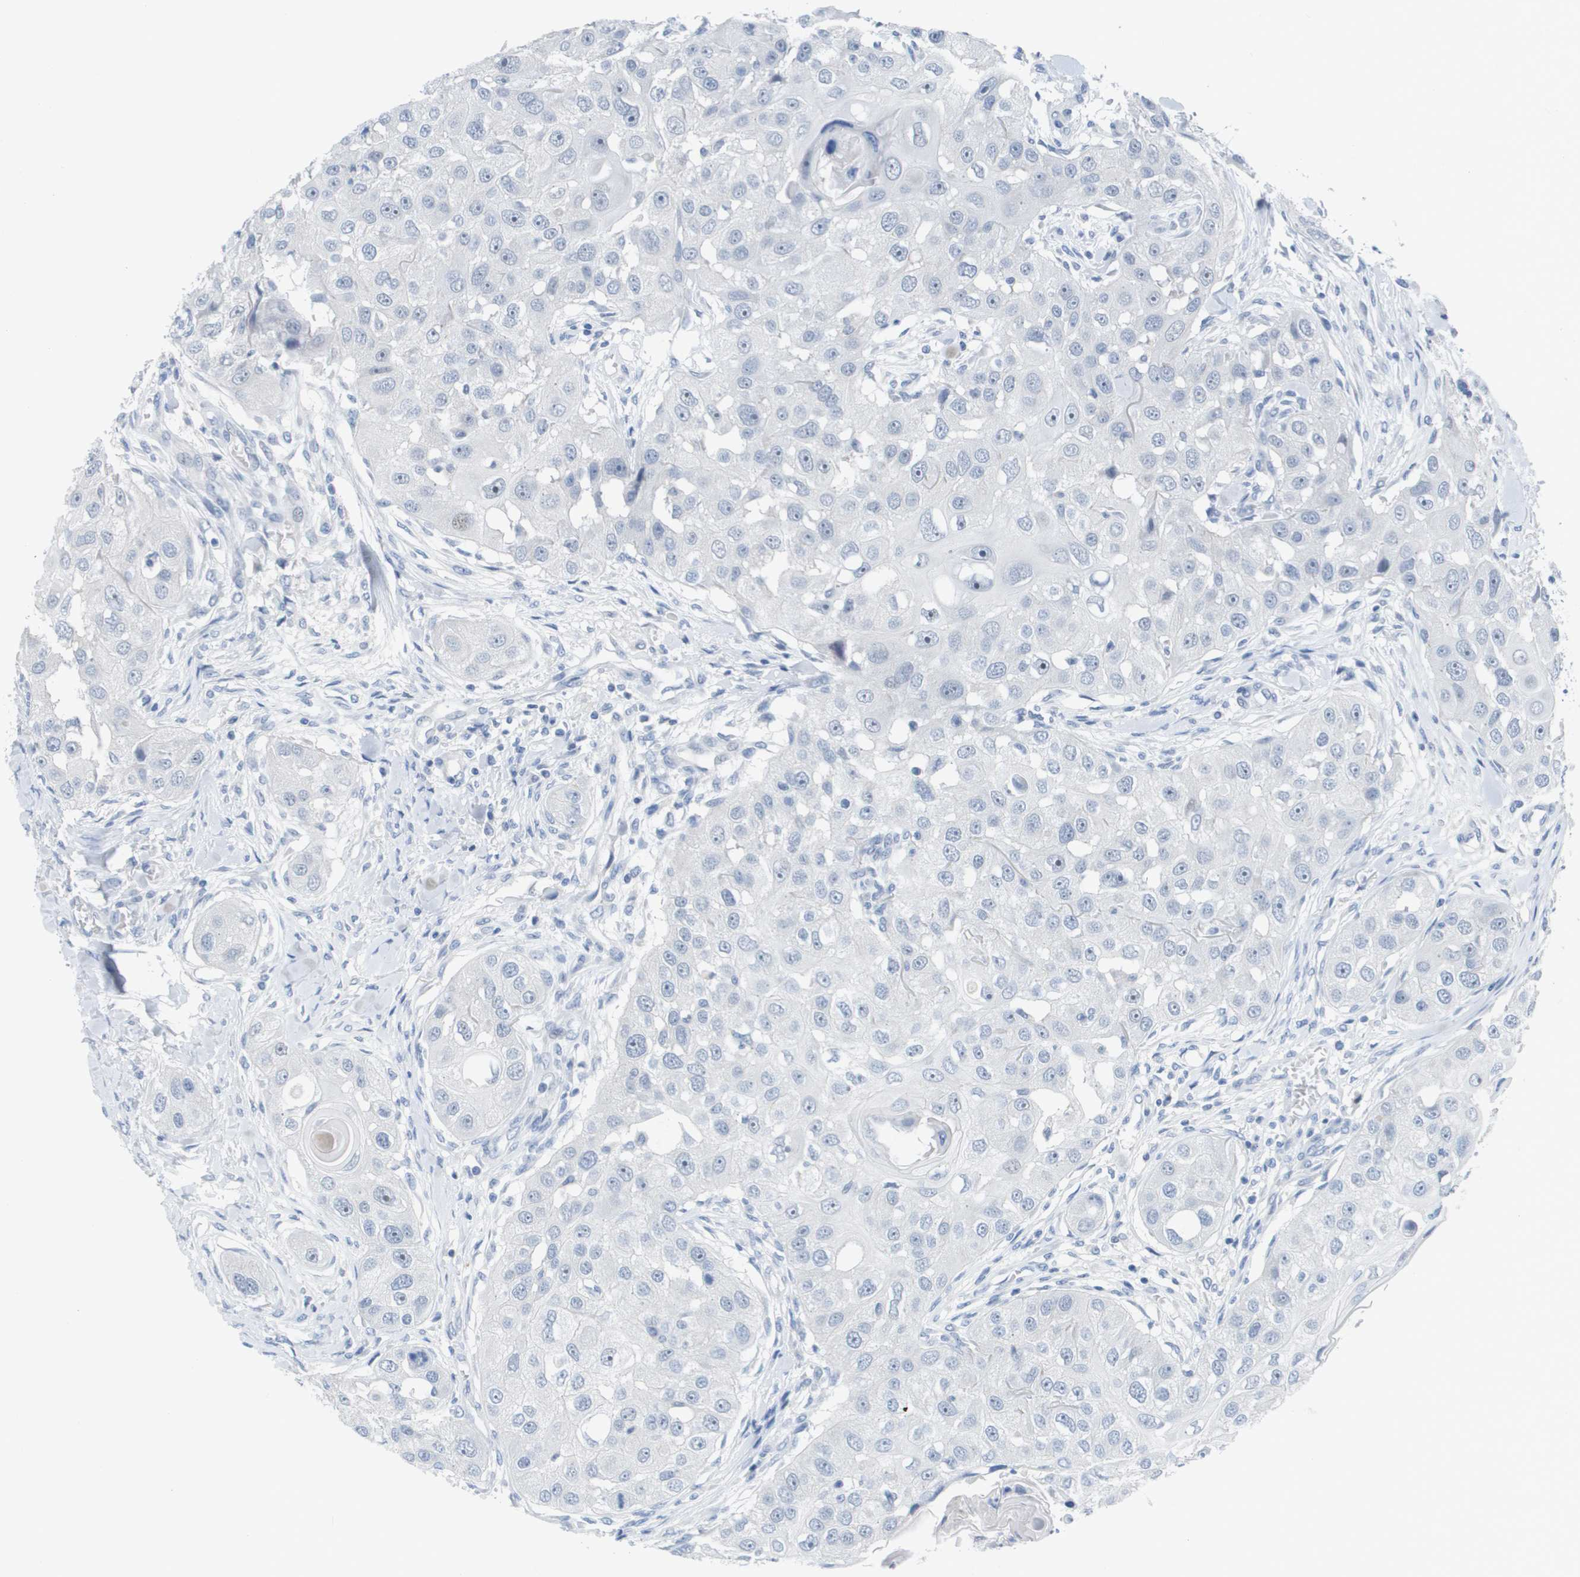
{"staining": {"intensity": "negative", "quantity": "none", "location": "none"}, "tissue": "head and neck cancer", "cell_type": "Tumor cells", "image_type": "cancer", "snomed": [{"axis": "morphology", "description": "Normal tissue, NOS"}, {"axis": "morphology", "description": "Squamous cell carcinoma, NOS"}, {"axis": "topography", "description": "Skeletal muscle"}, {"axis": "topography", "description": "Head-Neck"}], "caption": "Immunohistochemistry (IHC) of head and neck cancer (squamous cell carcinoma) shows no positivity in tumor cells.", "gene": "PDE4A", "patient": {"sex": "male", "age": 51}}